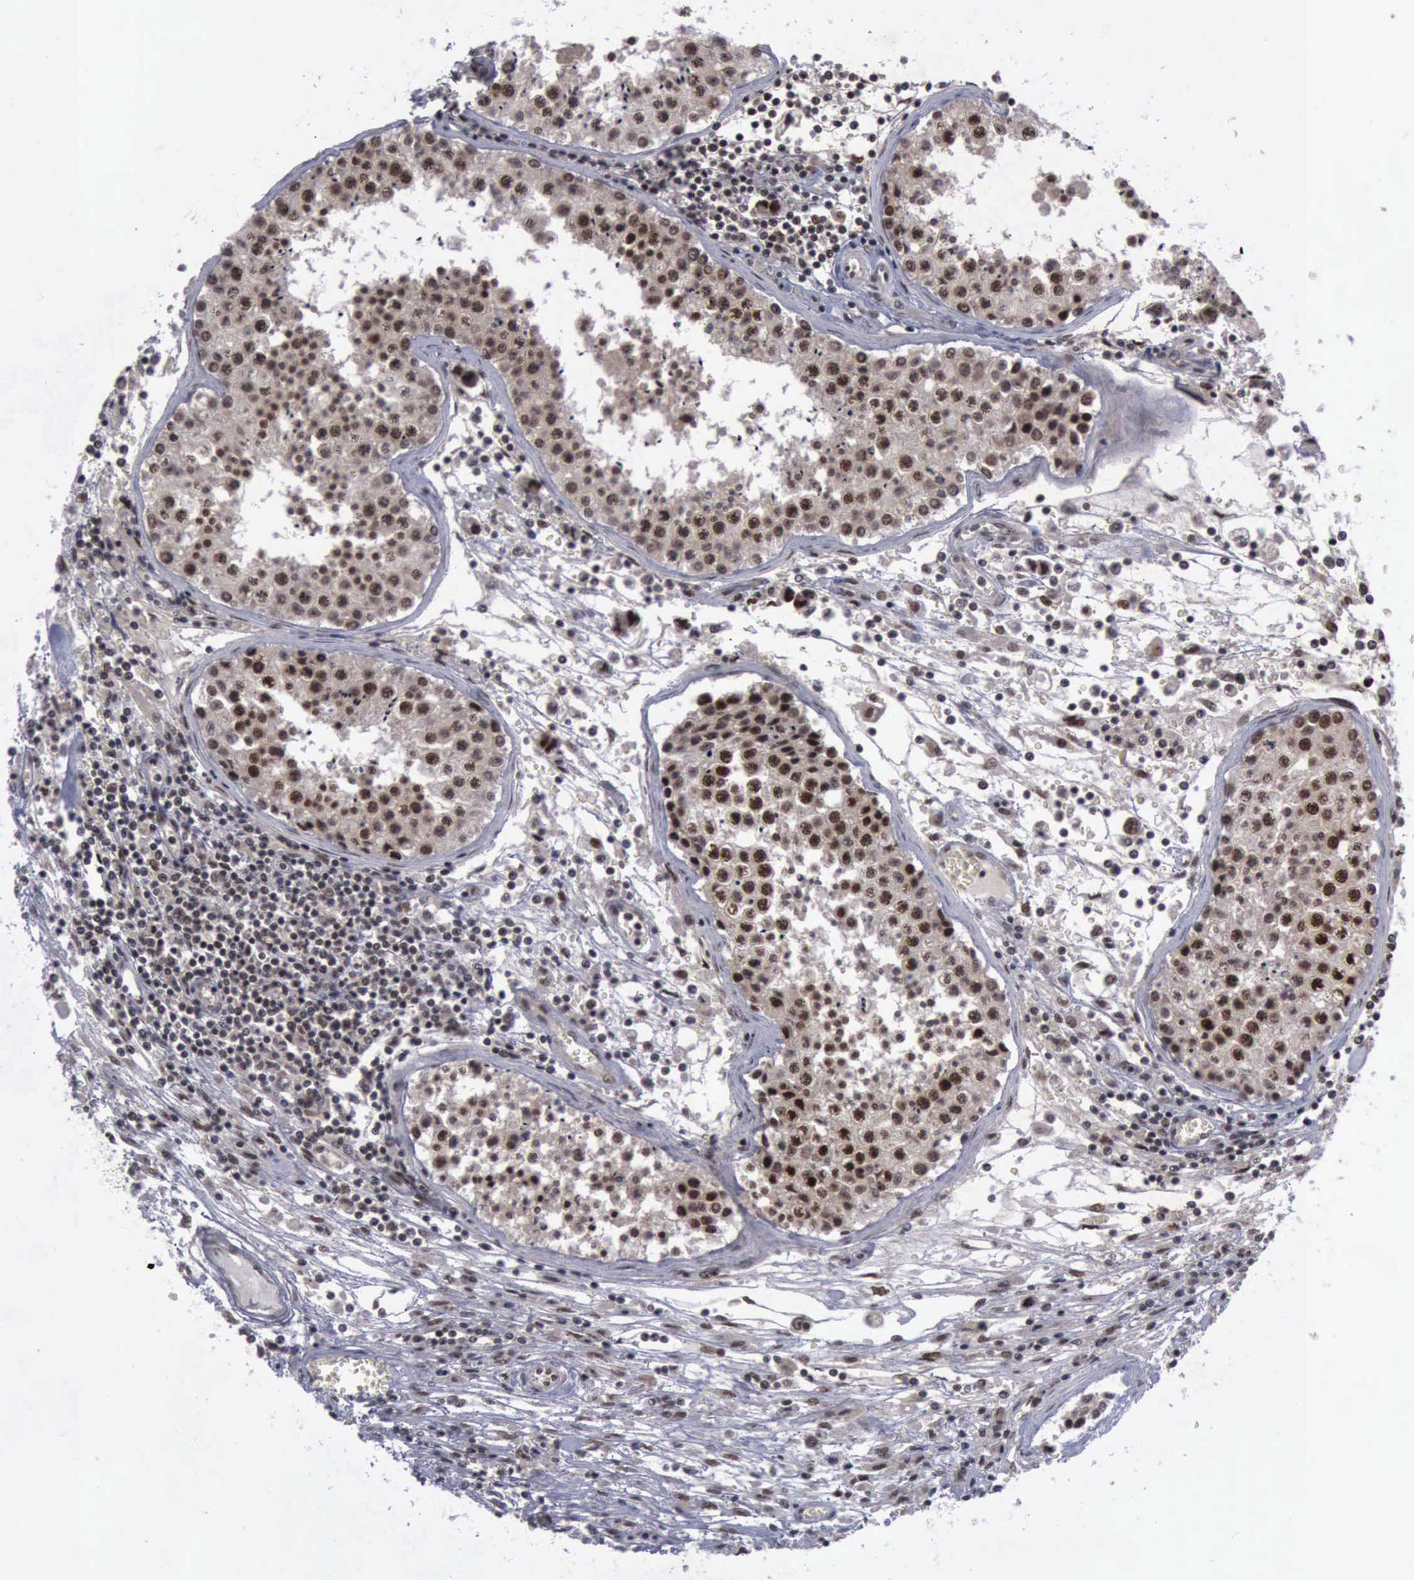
{"staining": {"intensity": "strong", "quantity": ">75%", "location": "cytoplasmic/membranous,nuclear"}, "tissue": "testis cancer", "cell_type": "Tumor cells", "image_type": "cancer", "snomed": [{"axis": "morphology", "description": "Carcinoma, Embryonal, NOS"}, {"axis": "topography", "description": "Testis"}], "caption": "Protein staining displays strong cytoplasmic/membranous and nuclear staining in approximately >75% of tumor cells in testis cancer (embryonal carcinoma).", "gene": "ATM", "patient": {"sex": "male", "age": 31}}